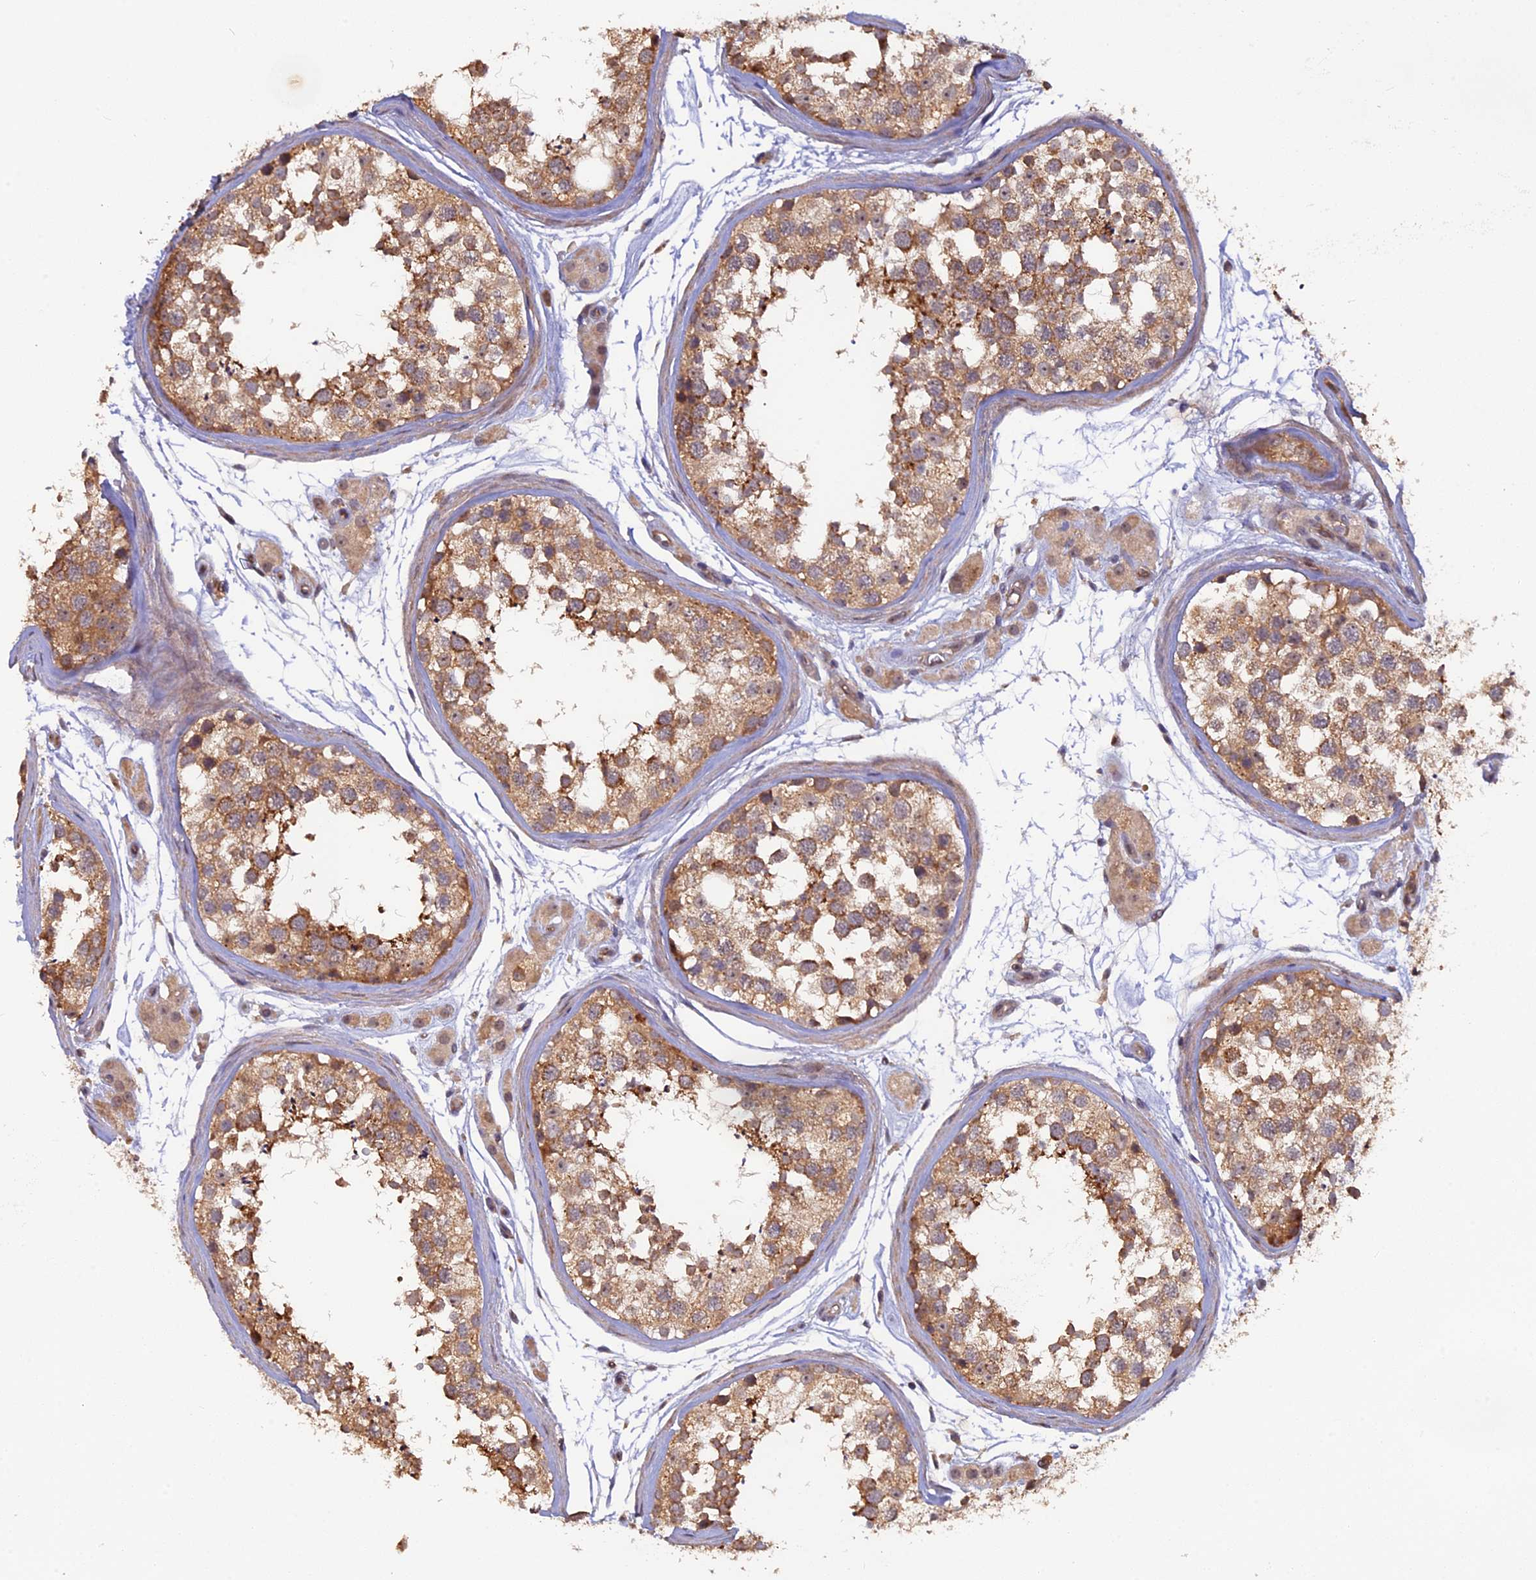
{"staining": {"intensity": "moderate", "quantity": ">75%", "location": "cytoplasmic/membranous"}, "tissue": "testis", "cell_type": "Cells in seminiferous ducts", "image_type": "normal", "snomed": [{"axis": "morphology", "description": "Normal tissue, NOS"}, {"axis": "topography", "description": "Testis"}], "caption": "High-power microscopy captured an immunohistochemistry (IHC) photomicrograph of benign testis, revealing moderate cytoplasmic/membranous positivity in approximately >75% of cells in seminiferous ducts.", "gene": "FERMT1", "patient": {"sex": "male", "age": 56}}